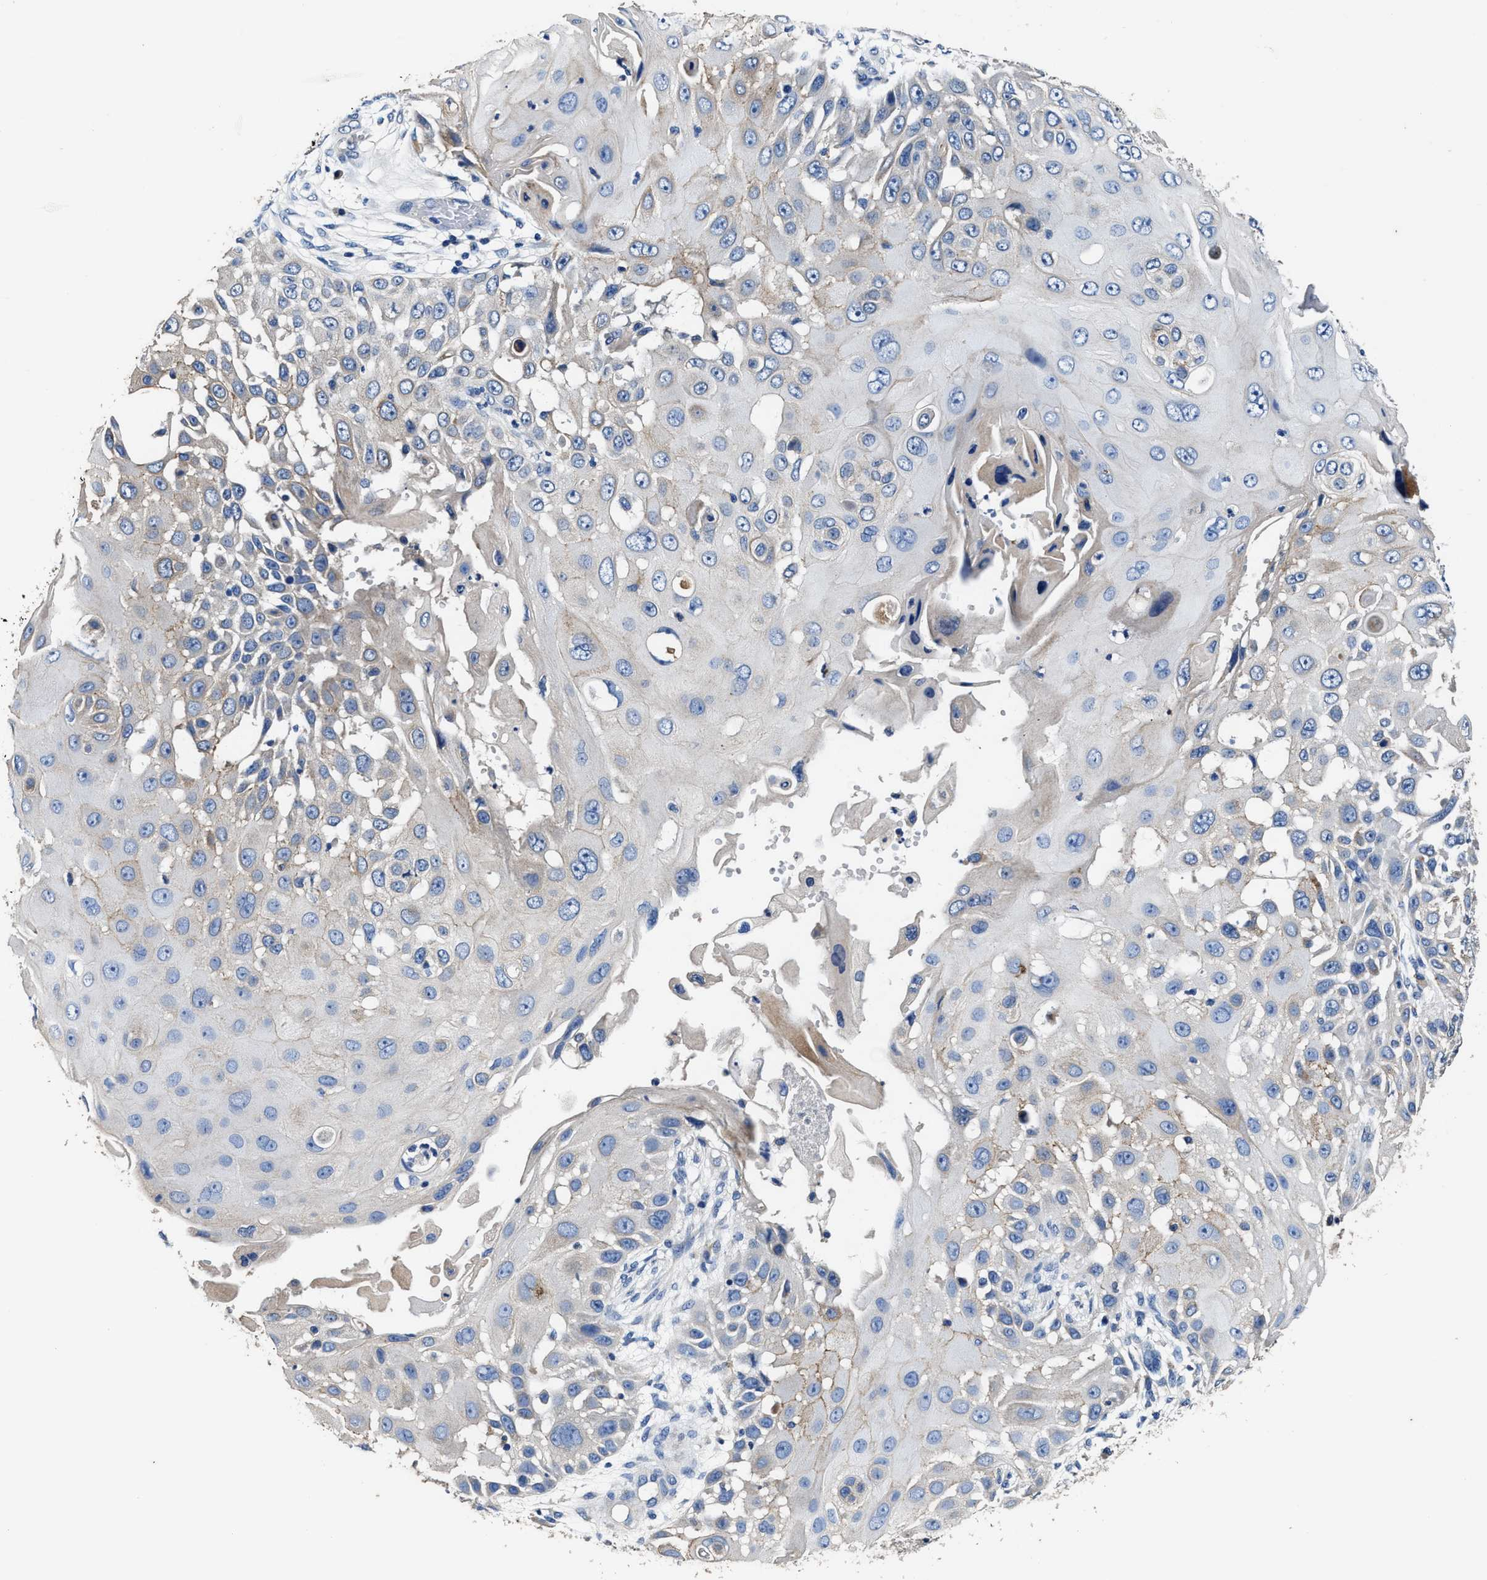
{"staining": {"intensity": "negative", "quantity": "none", "location": "none"}, "tissue": "skin cancer", "cell_type": "Tumor cells", "image_type": "cancer", "snomed": [{"axis": "morphology", "description": "Squamous cell carcinoma, NOS"}, {"axis": "topography", "description": "Skin"}], "caption": "Tumor cells are negative for brown protein staining in squamous cell carcinoma (skin).", "gene": "UBR4", "patient": {"sex": "female", "age": 44}}